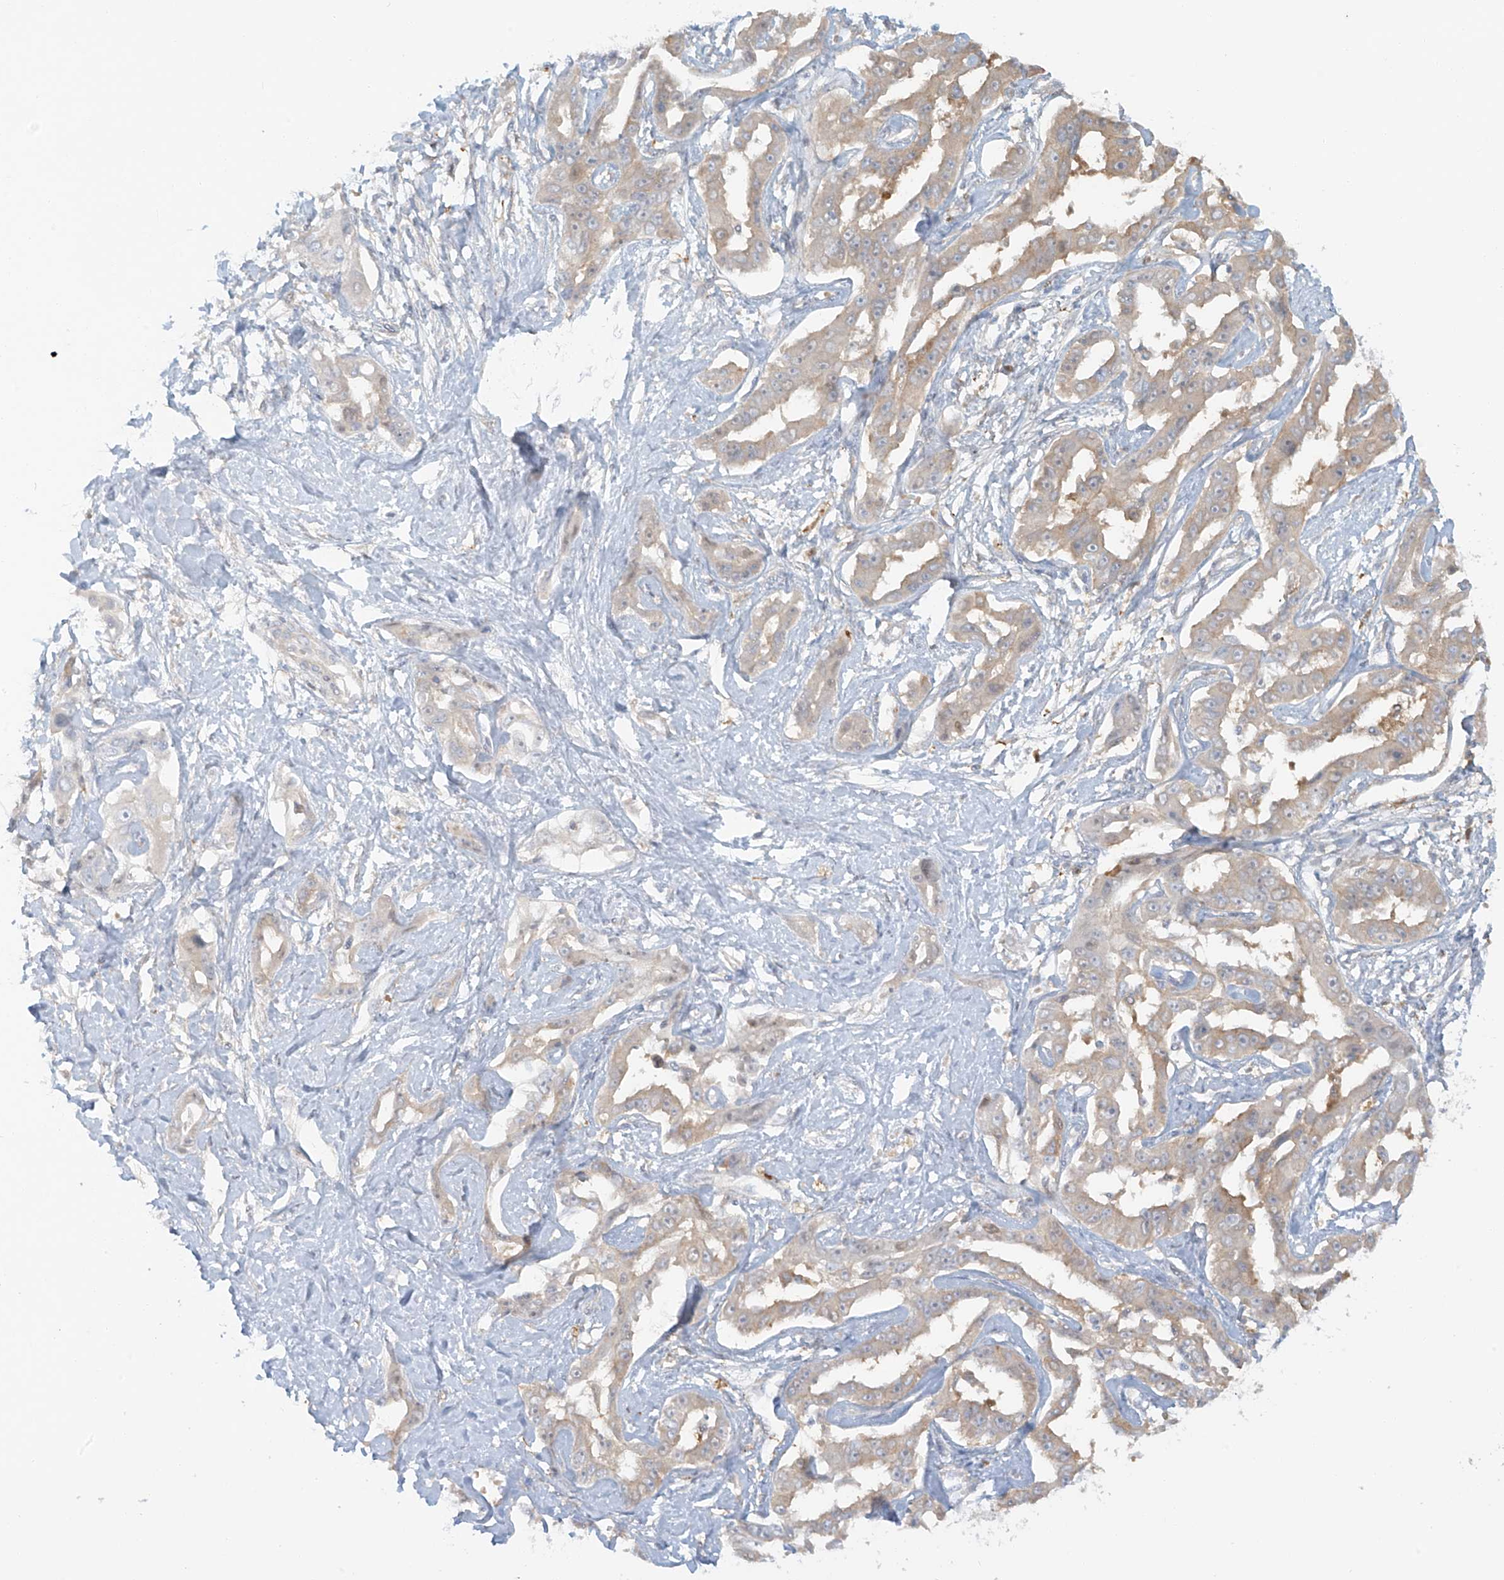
{"staining": {"intensity": "weak", "quantity": "<25%", "location": "cytoplasmic/membranous"}, "tissue": "liver cancer", "cell_type": "Tumor cells", "image_type": "cancer", "snomed": [{"axis": "morphology", "description": "Cholangiocarcinoma"}, {"axis": "topography", "description": "Liver"}], "caption": "Immunohistochemistry (IHC) micrograph of neoplastic tissue: human cholangiocarcinoma (liver) stained with DAB (3,3'-diaminobenzidine) demonstrates no significant protein expression in tumor cells.", "gene": "UPK1B", "patient": {"sex": "male", "age": 59}}